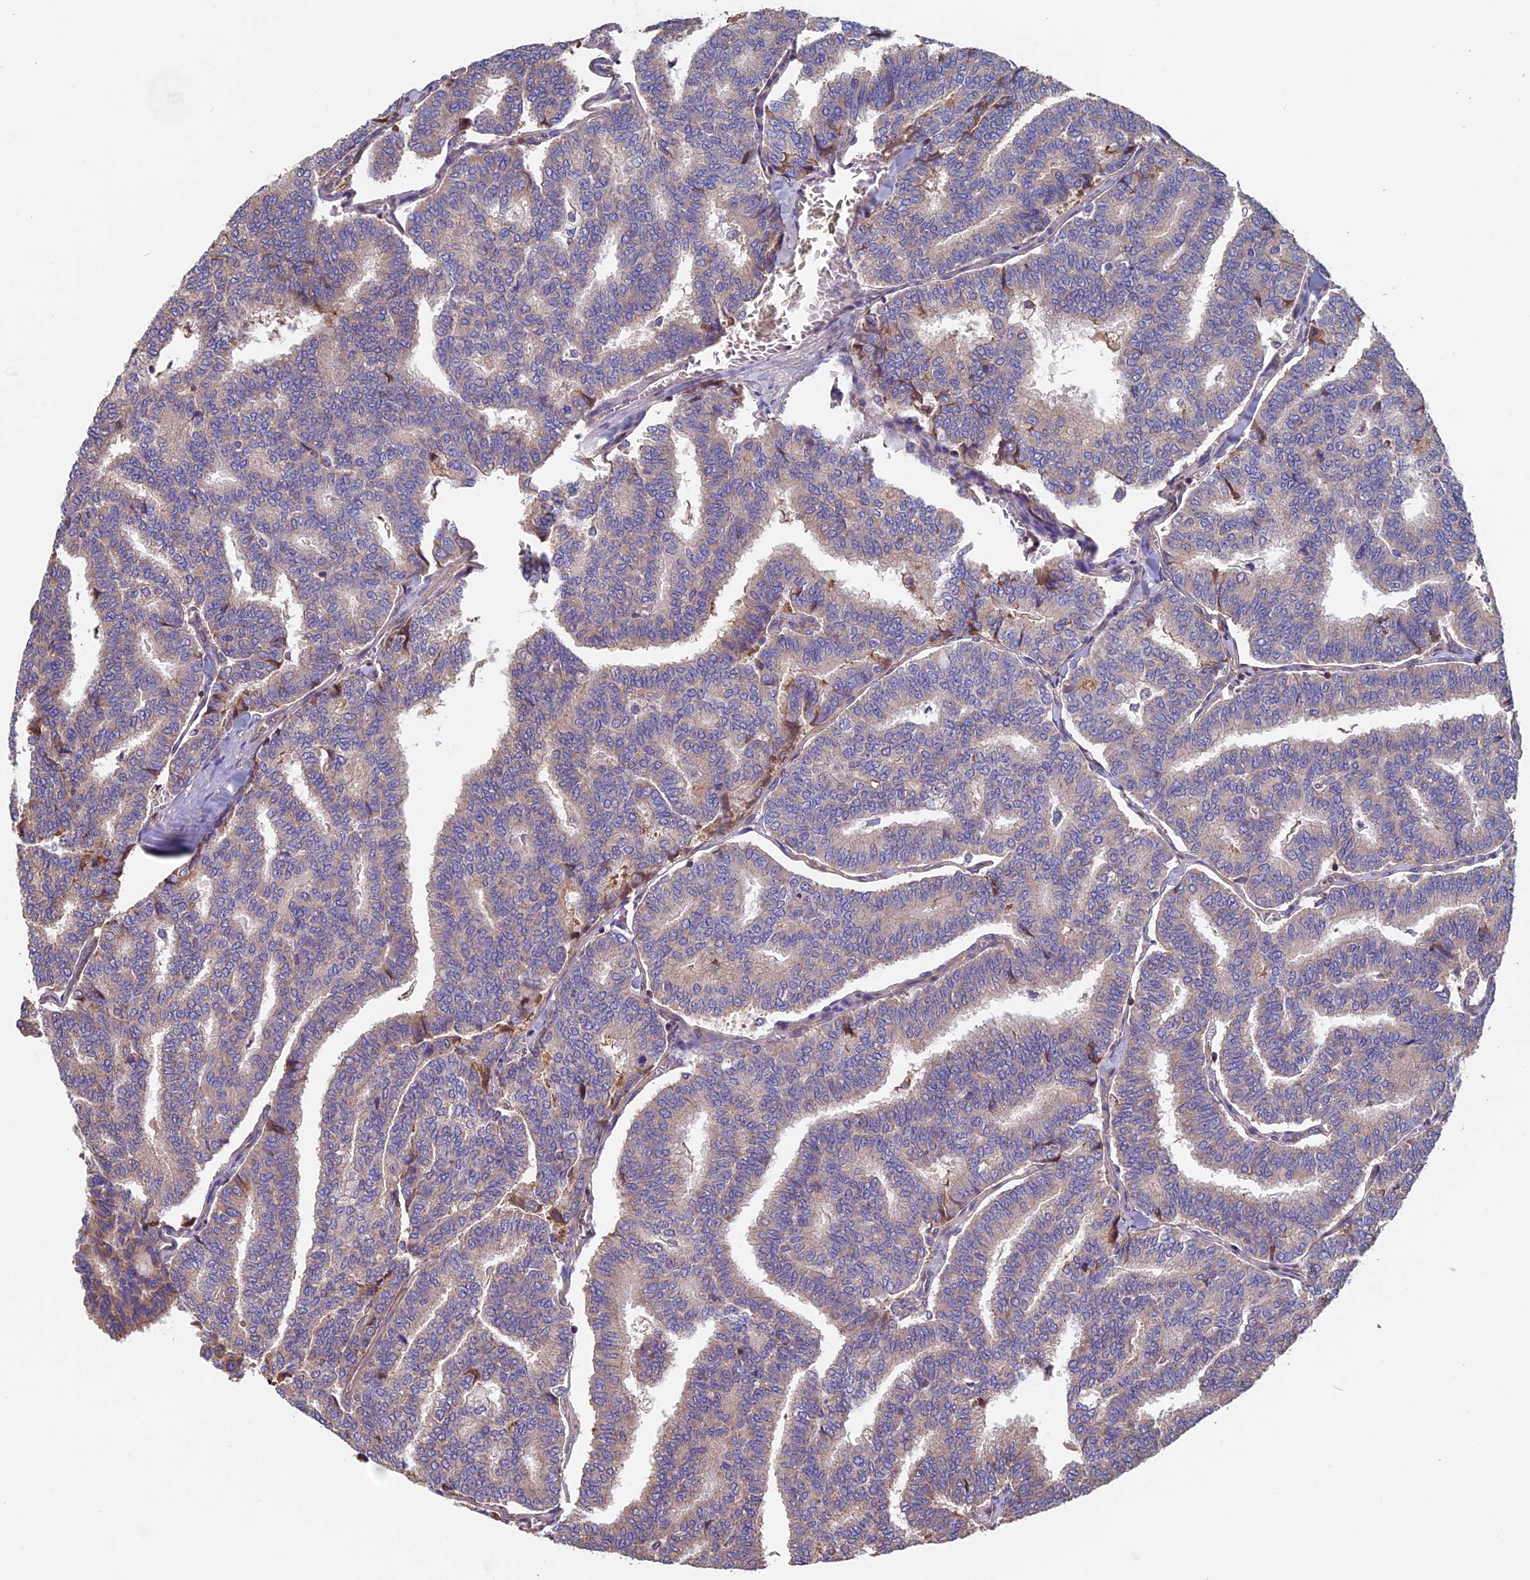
{"staining": {"intensity": "moderate", "quantity": "<25%", "location": "cytoplasmic/membranous"}, "tissue": "thyroid cancer", "cell_type": "Tumor cells", "image_type": "cancer", "snomed": [{"axis": "morphology", "description": "Papillary adenocarcinoma, NOS"}, {"axis": "topography", "description": "Thyroid gland"}], "caption": "This is a micrograph of IHC staining of thyroid cancer (papillary adenocarcinoma), which shows moderate expression in the cytoplasmic/membranous of tumor cells.", "gene": "CCDC153", "patient": {"sex": "female", "age": 35}}